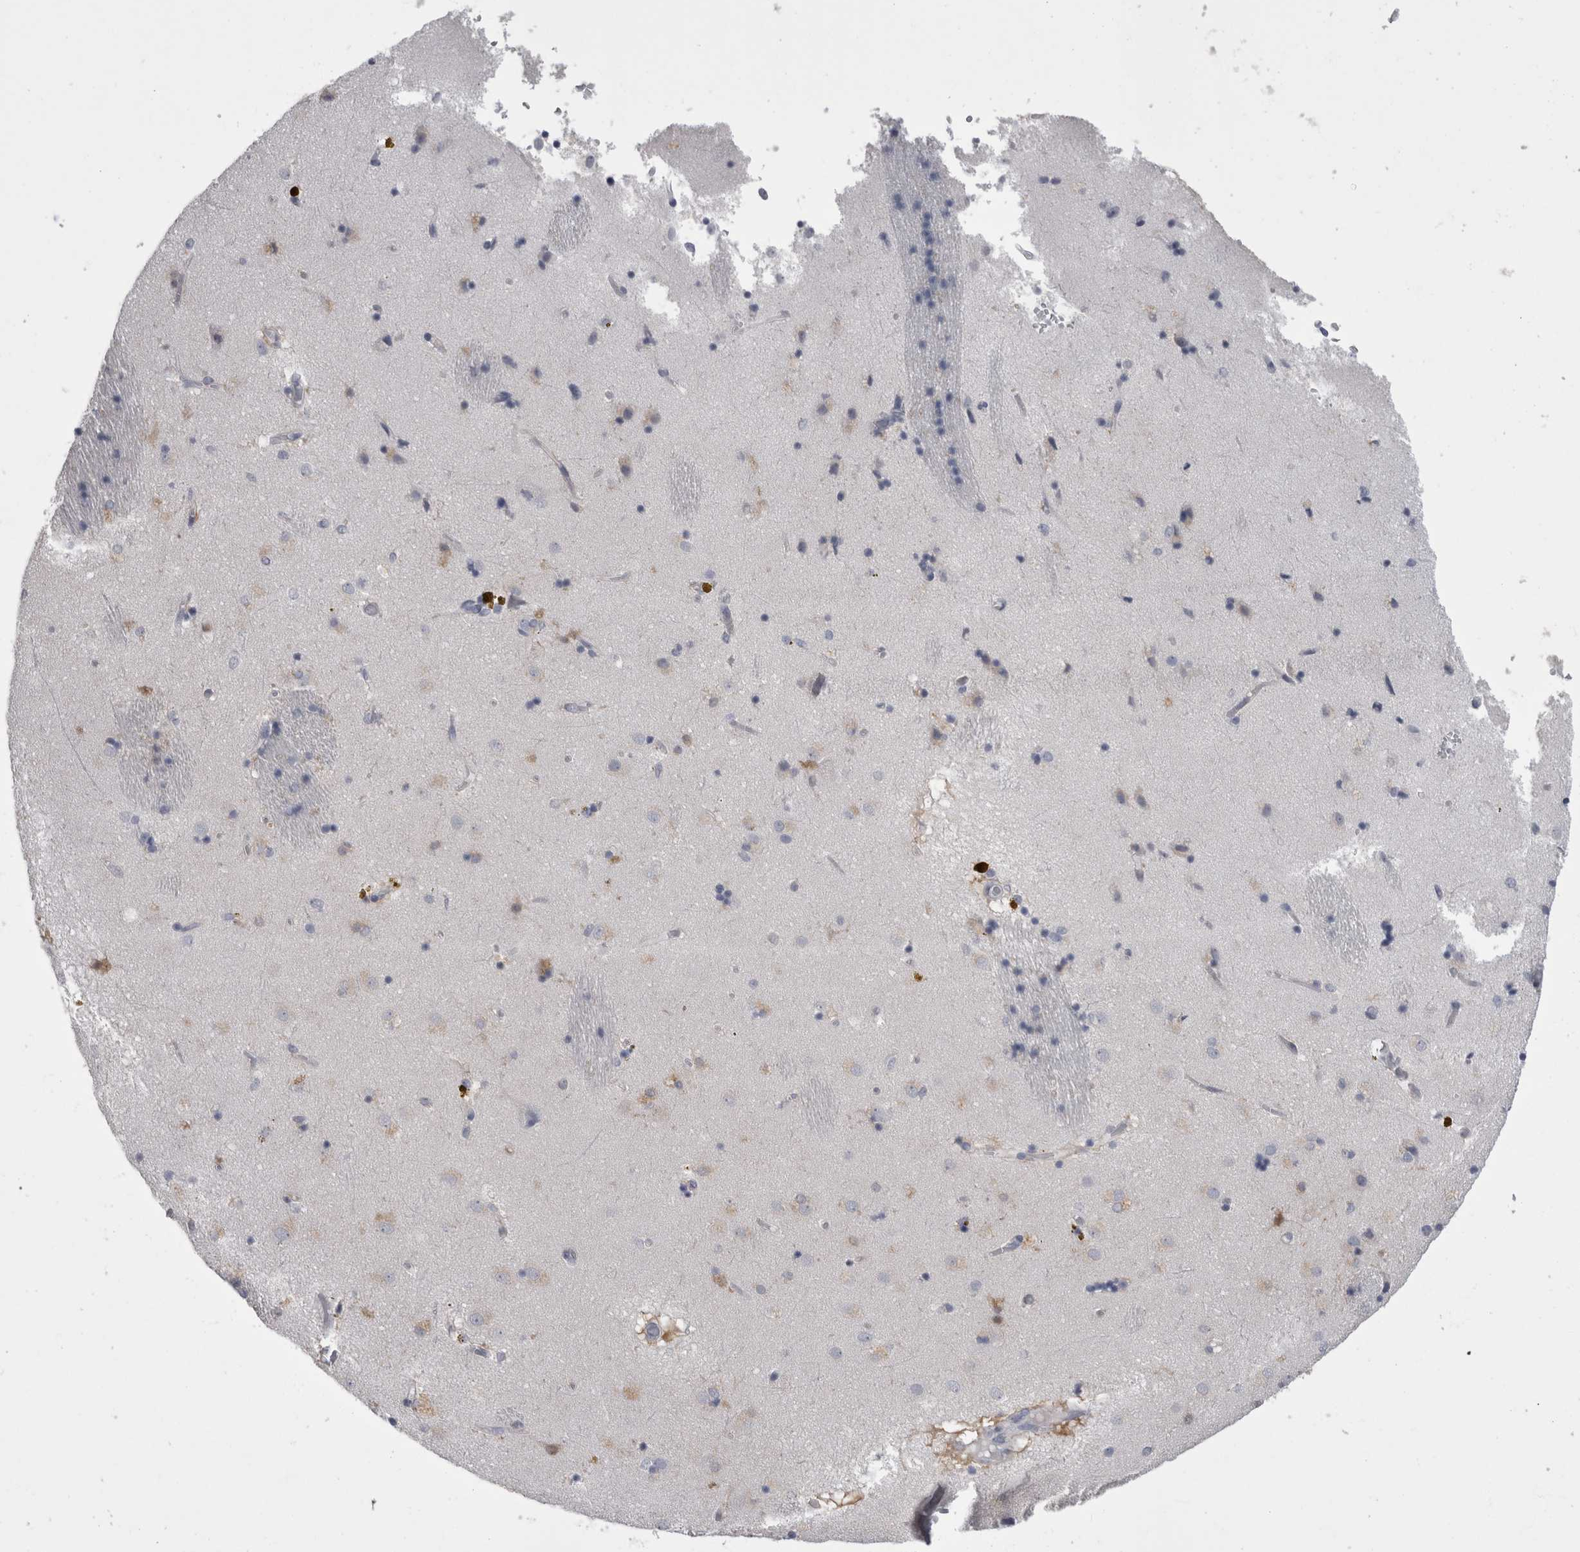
{"staining": {"intensity": "weak", "quantity": "<25%", "location": "cytoplasmic/membranous"}, "tissue": "caudate", "cell_type": "Glial cells", "image_type": "normal", "snomed": [{"axis": "morphology", "description": "Normal tissue, NOS"}, {"axis": "topography", "description": "Lateral ventricle wall"}], "caption": "Immunohistochemical staining of normal human caudate shows no significant expression in glial cells.", "gene": "AFMID", "patient": {"sex": "male", "age": 70}}